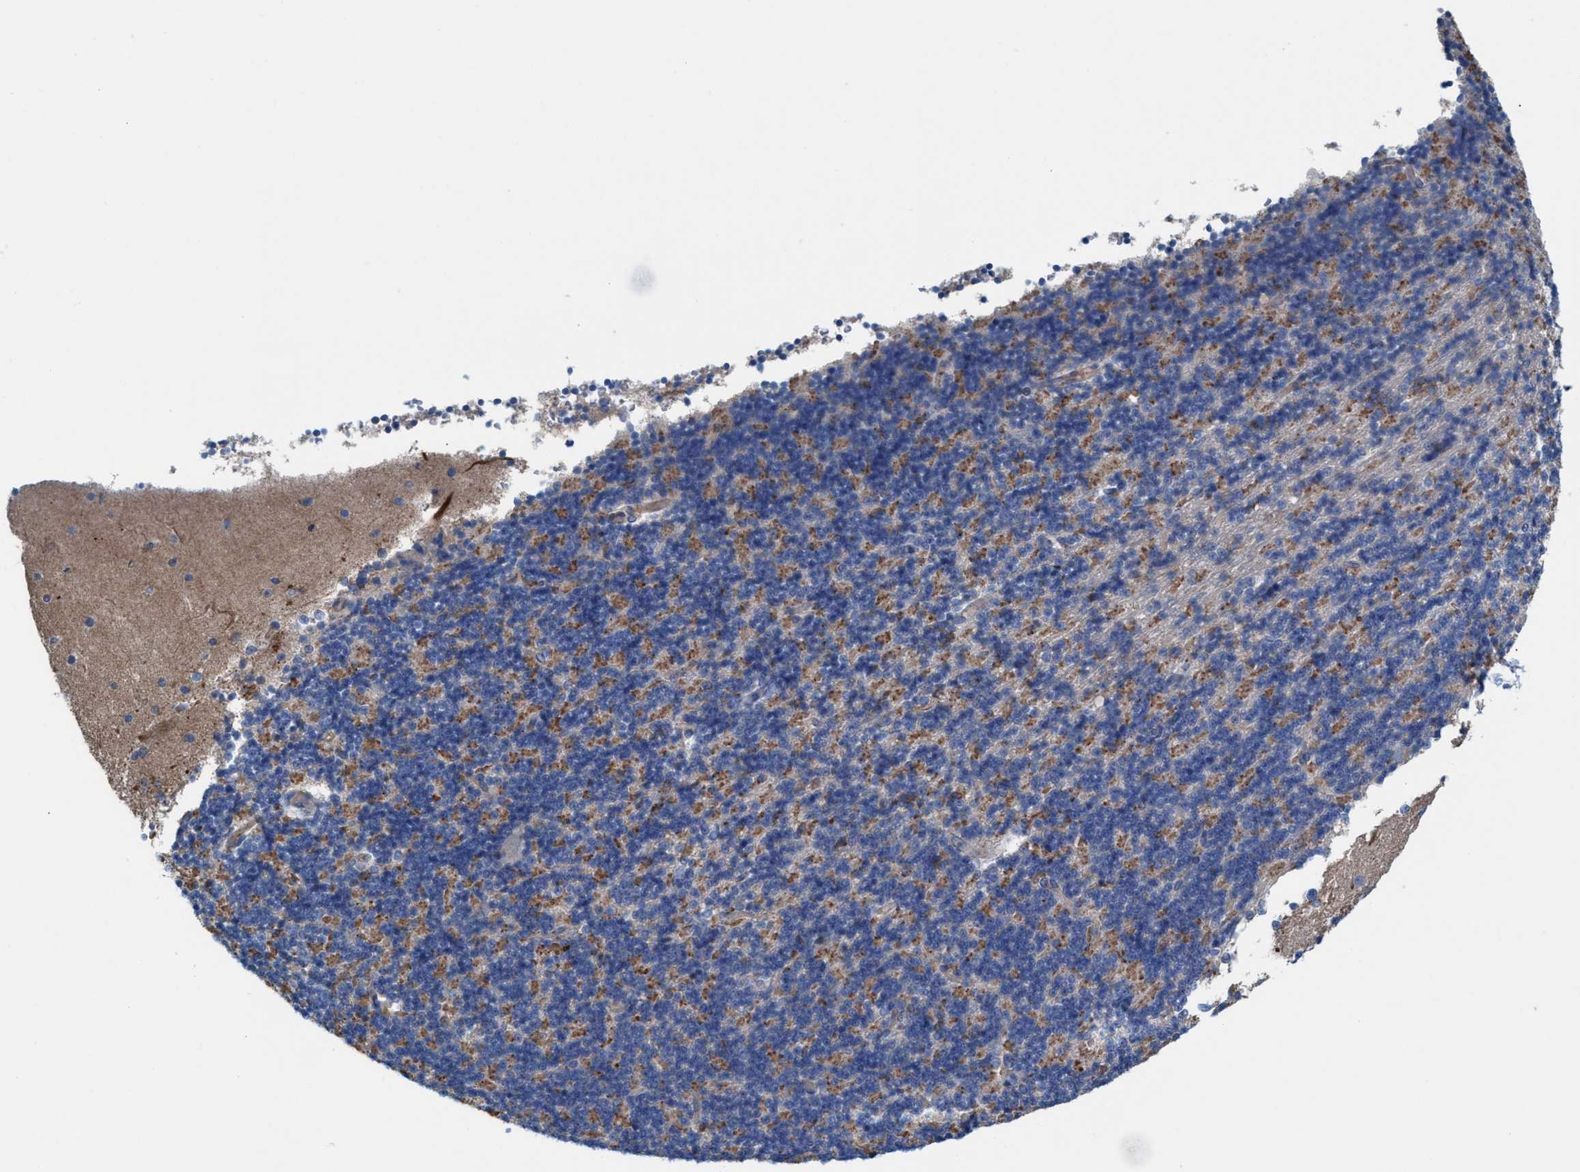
{"staining": {"intensity": "weak", "quantity": "25%-75%", "location": "cytoplasmic/membranous"}, "tissue": "cerebellum", "cell_type": "Cells in granular layer", "image_type": "normal", "snomed": [{"axis": "morphology", "description": "Normal tissue, NOS"}, {"axis": "topography", "description": "Cerebellum"}], "caption": "Cells in granular layer reveal low levels of weak cytoplasmic/membranous staining in about 25%-75% of cells in normal human cerebellum. The protein of interest is shown in brown color, while the nuclei are stained blue.", "gene": "NYAP1", "patient": {"sex": "female", "age": 19}}